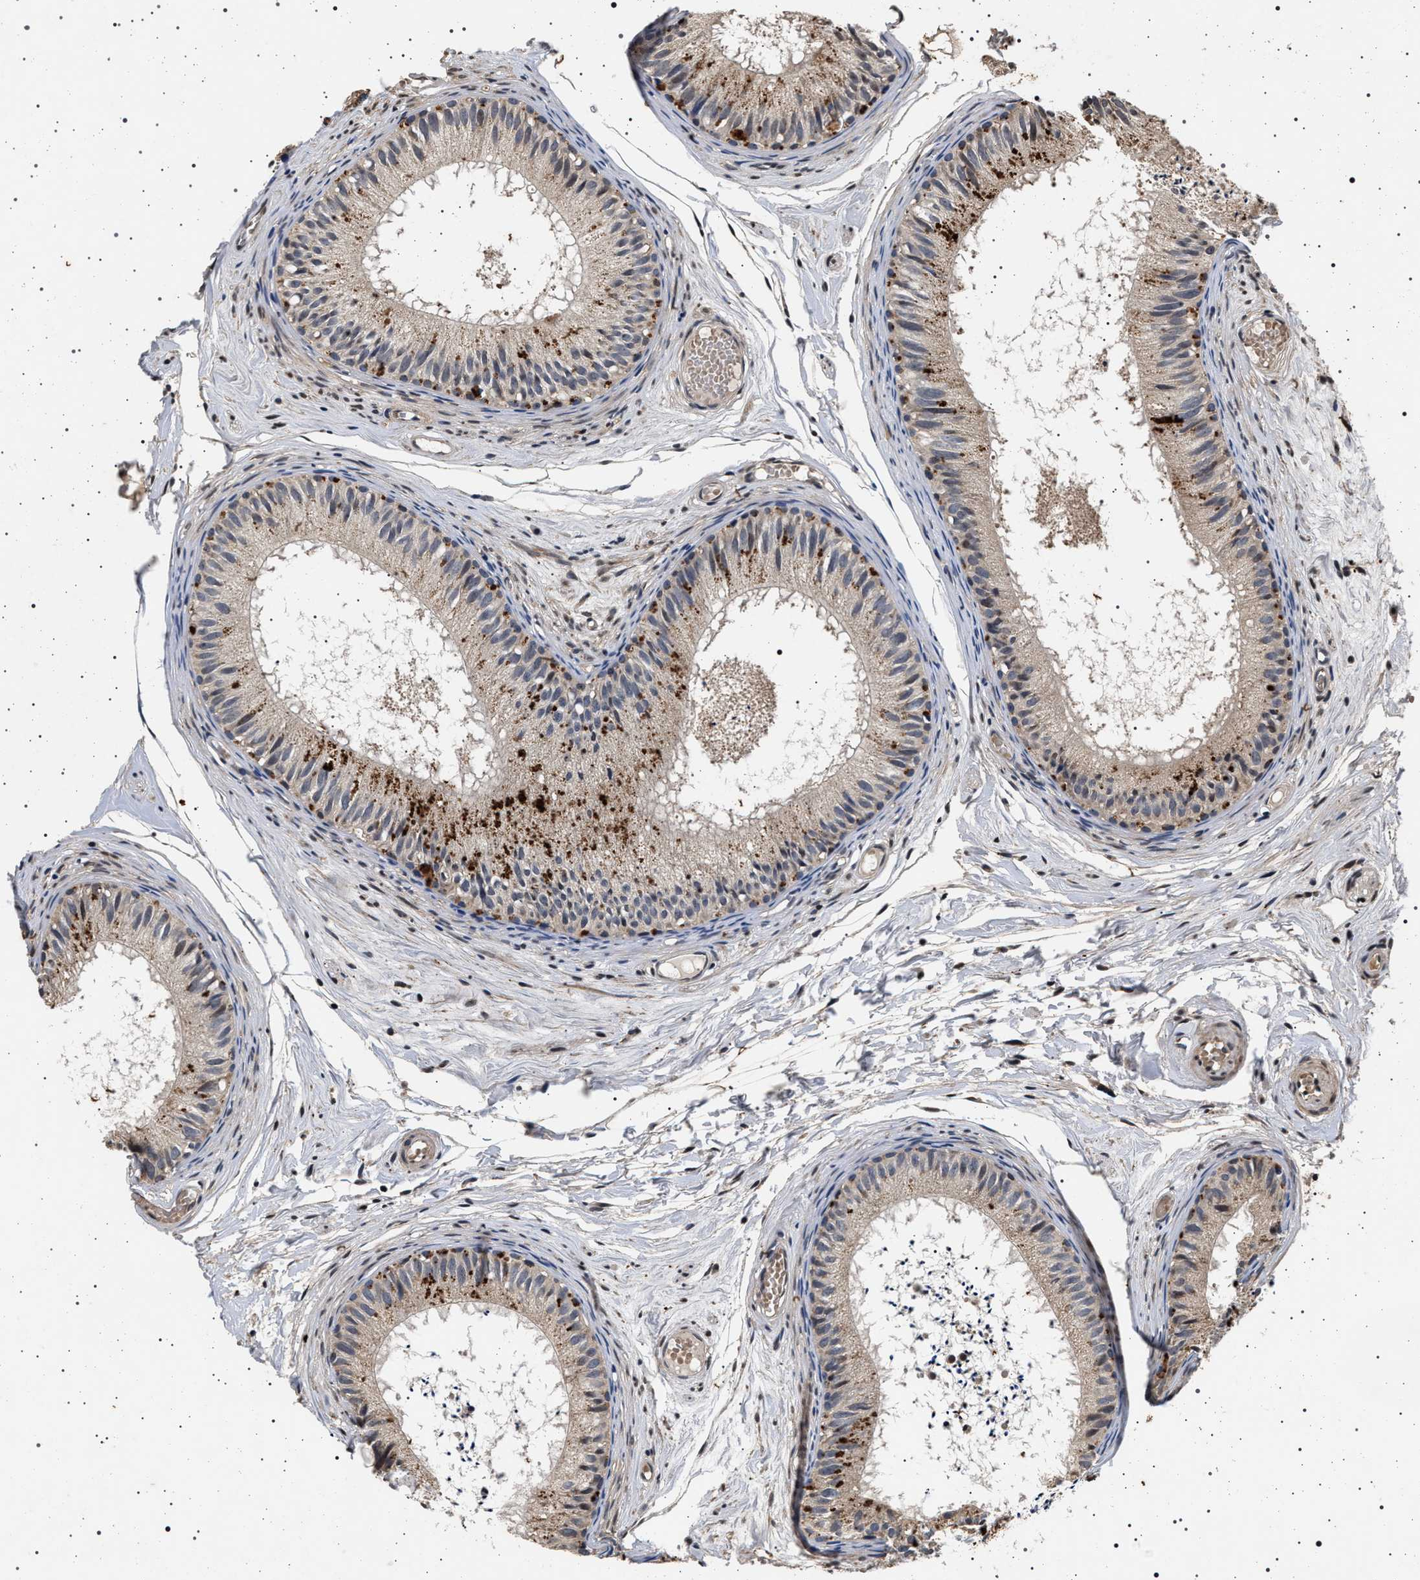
{"staining": {"intensity": "weak", "quantity": ">75%", "location": "cytoplasmic/membranous"}, "tissue": "epididymis", "cell_type": "Glandular cells", "image_type": "normal", "snomed": [{"axis": "morphology", "description": "Normal tissue, NOS"}, {"axis": "topography", "description": "Epididymis"}], "caption": "Epididymis stained with a brown dye shows weak cytoplasmic/membranous positive expression in approximately >75% of glandular cells.", "gene": "CDKN1B", "patient": {"sex": "male", "age": 46}}